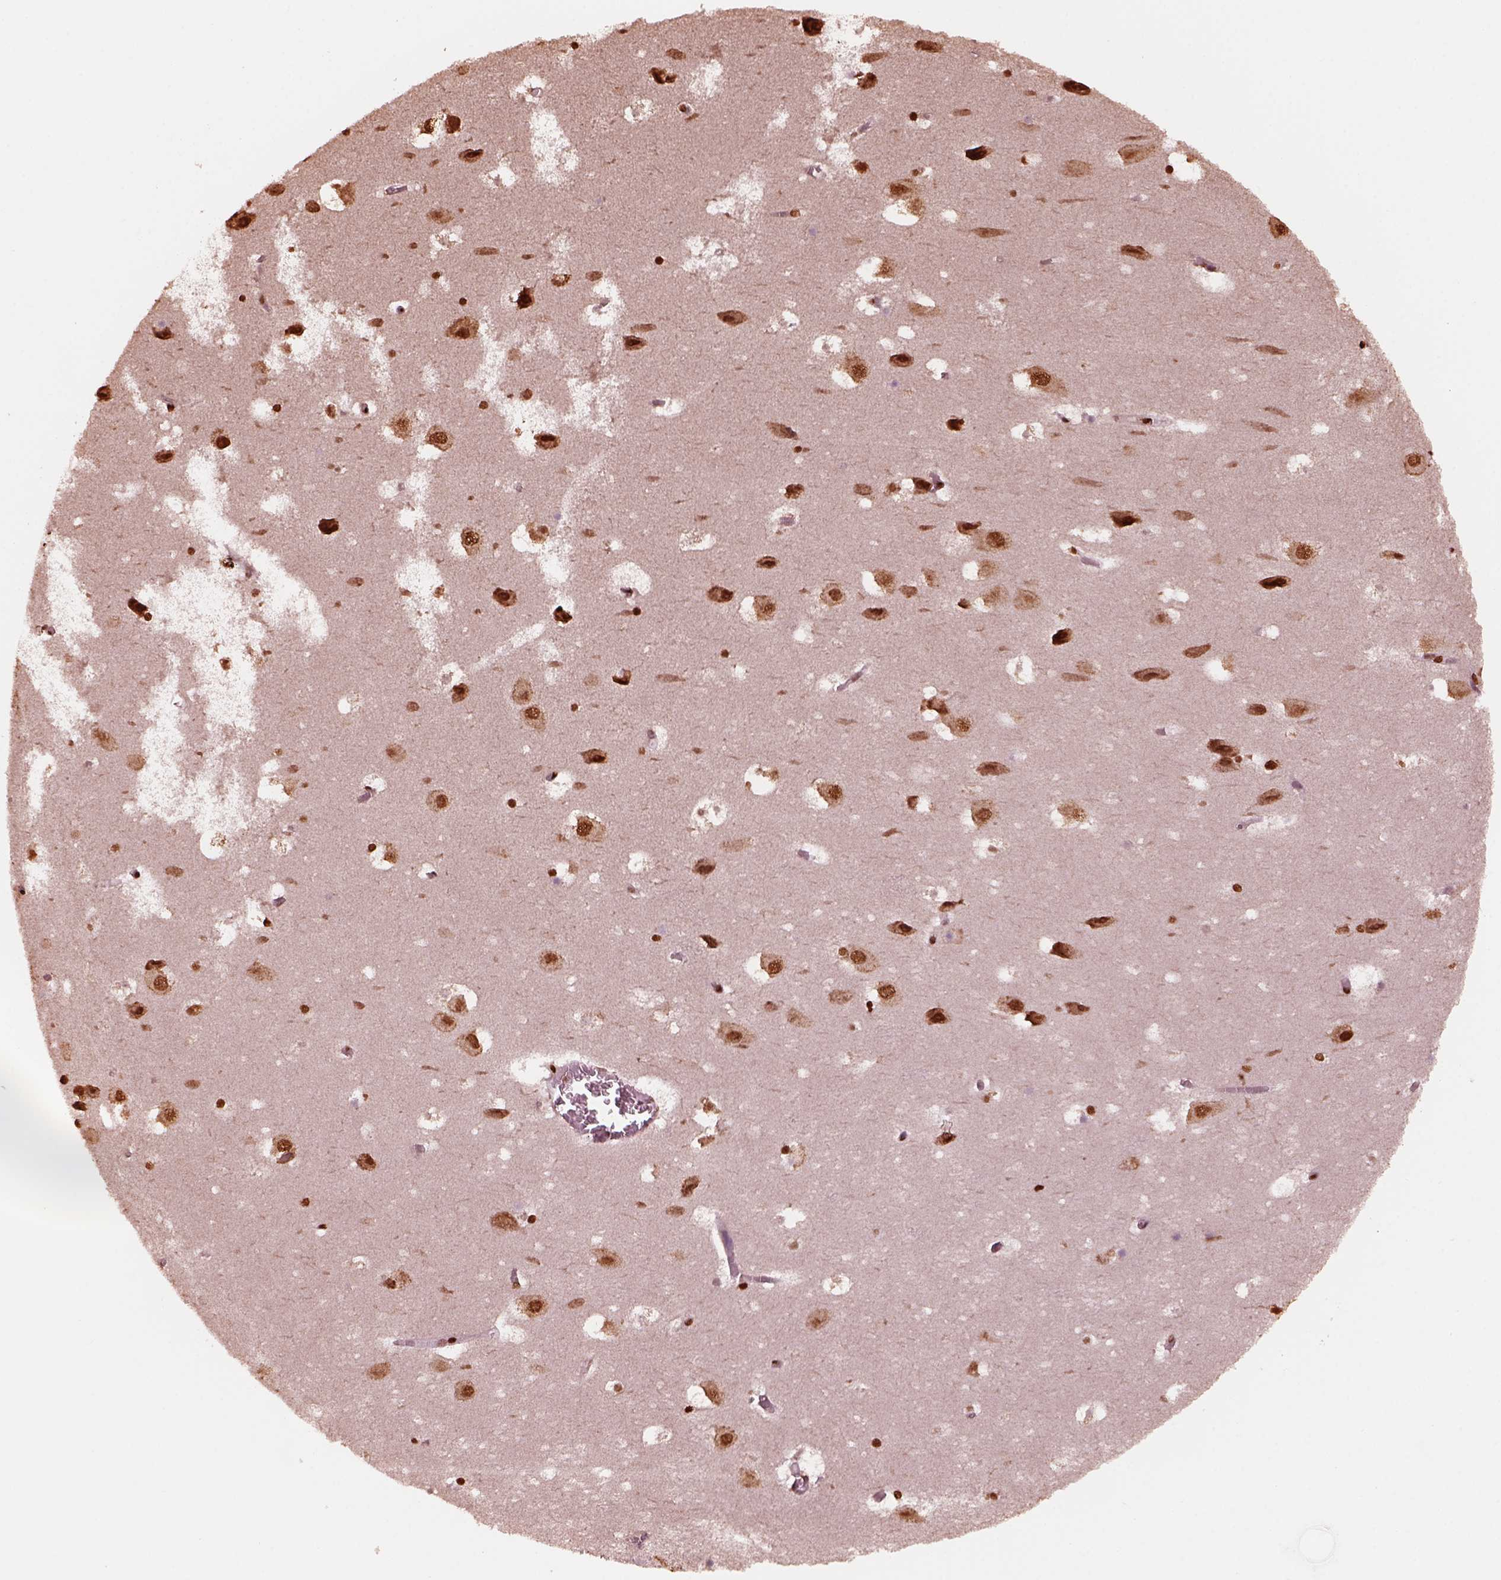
{"staining": {"intensity": "strong", "quantity": "<25%", "location": "nuclear"}, "tissue": "hippocampus", "cell_type": "Glial cells", "image_type": "normal", "snomed": [{"axis": "morphology", "description": "Normal tissue, NOS"}, {"axis": "topography", "description": "Hippocampus"}], "caption": "Hippocampus was stained to show a protein in brown. There is medium levels of strong nuclear positivity in about <25% of glial cells.", "gene": "NSD1", "patient": {"sex": "male", "age": 45}}